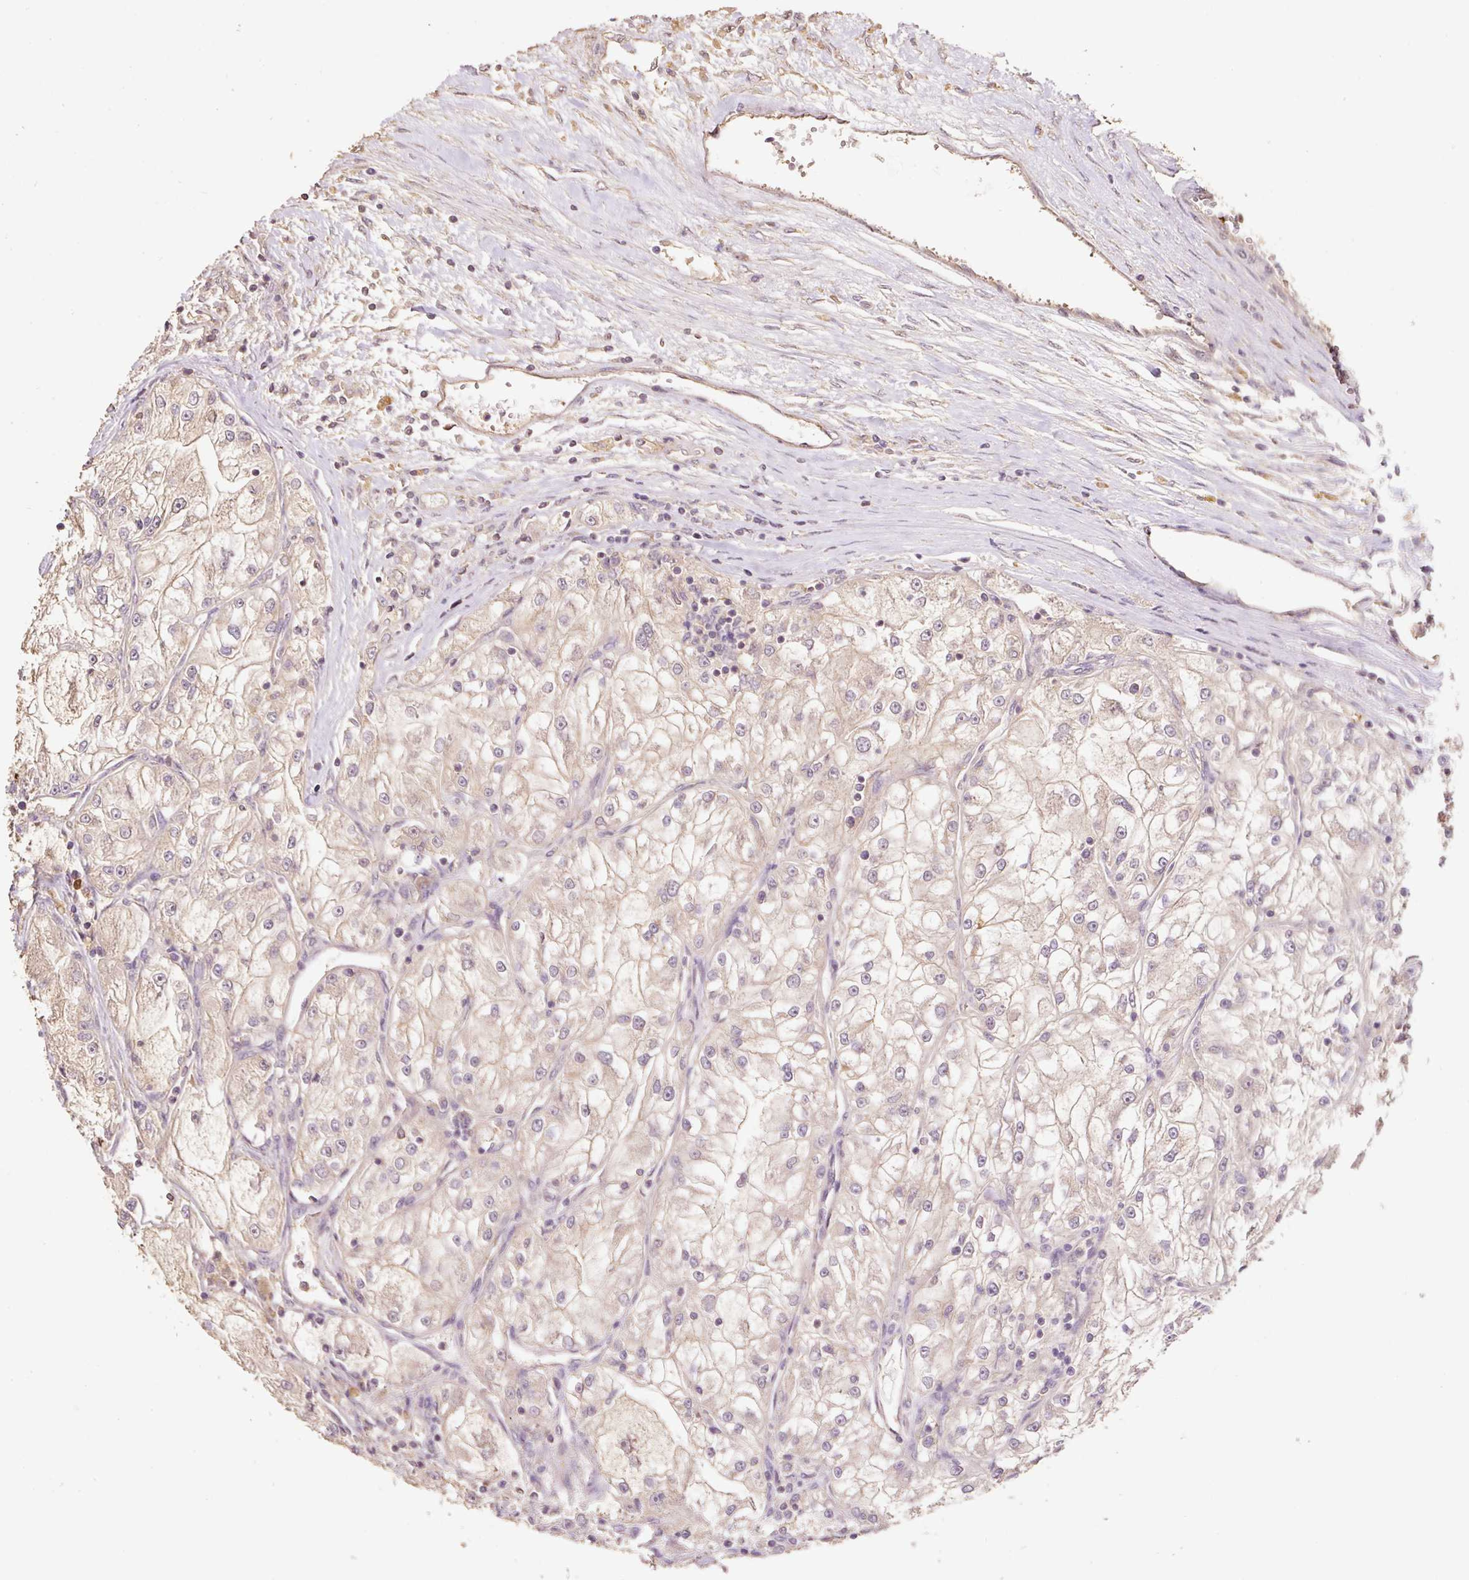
{"staining": {"intensity": "weak", "quantity": ">75%", "location": "cytoplasmic/membranous"}, "tissue": "renal cancer", "cell_type": "Tumor cells", "image_type": "cancer", "snomed": [{"axis": "morphology", "description": "Adenocarcinoma, NOS"}, {"axis": "topography", "description": "Kidney"}], "caption": "A high-resolution photomicrograph shows immunohistochemistry staining of renal cancer, which shows weak cytoplasmic/membranous expression in about >75% of tumor cells.", "gene": "HERC2", "patient": {"sex": "female", "age": 72}}